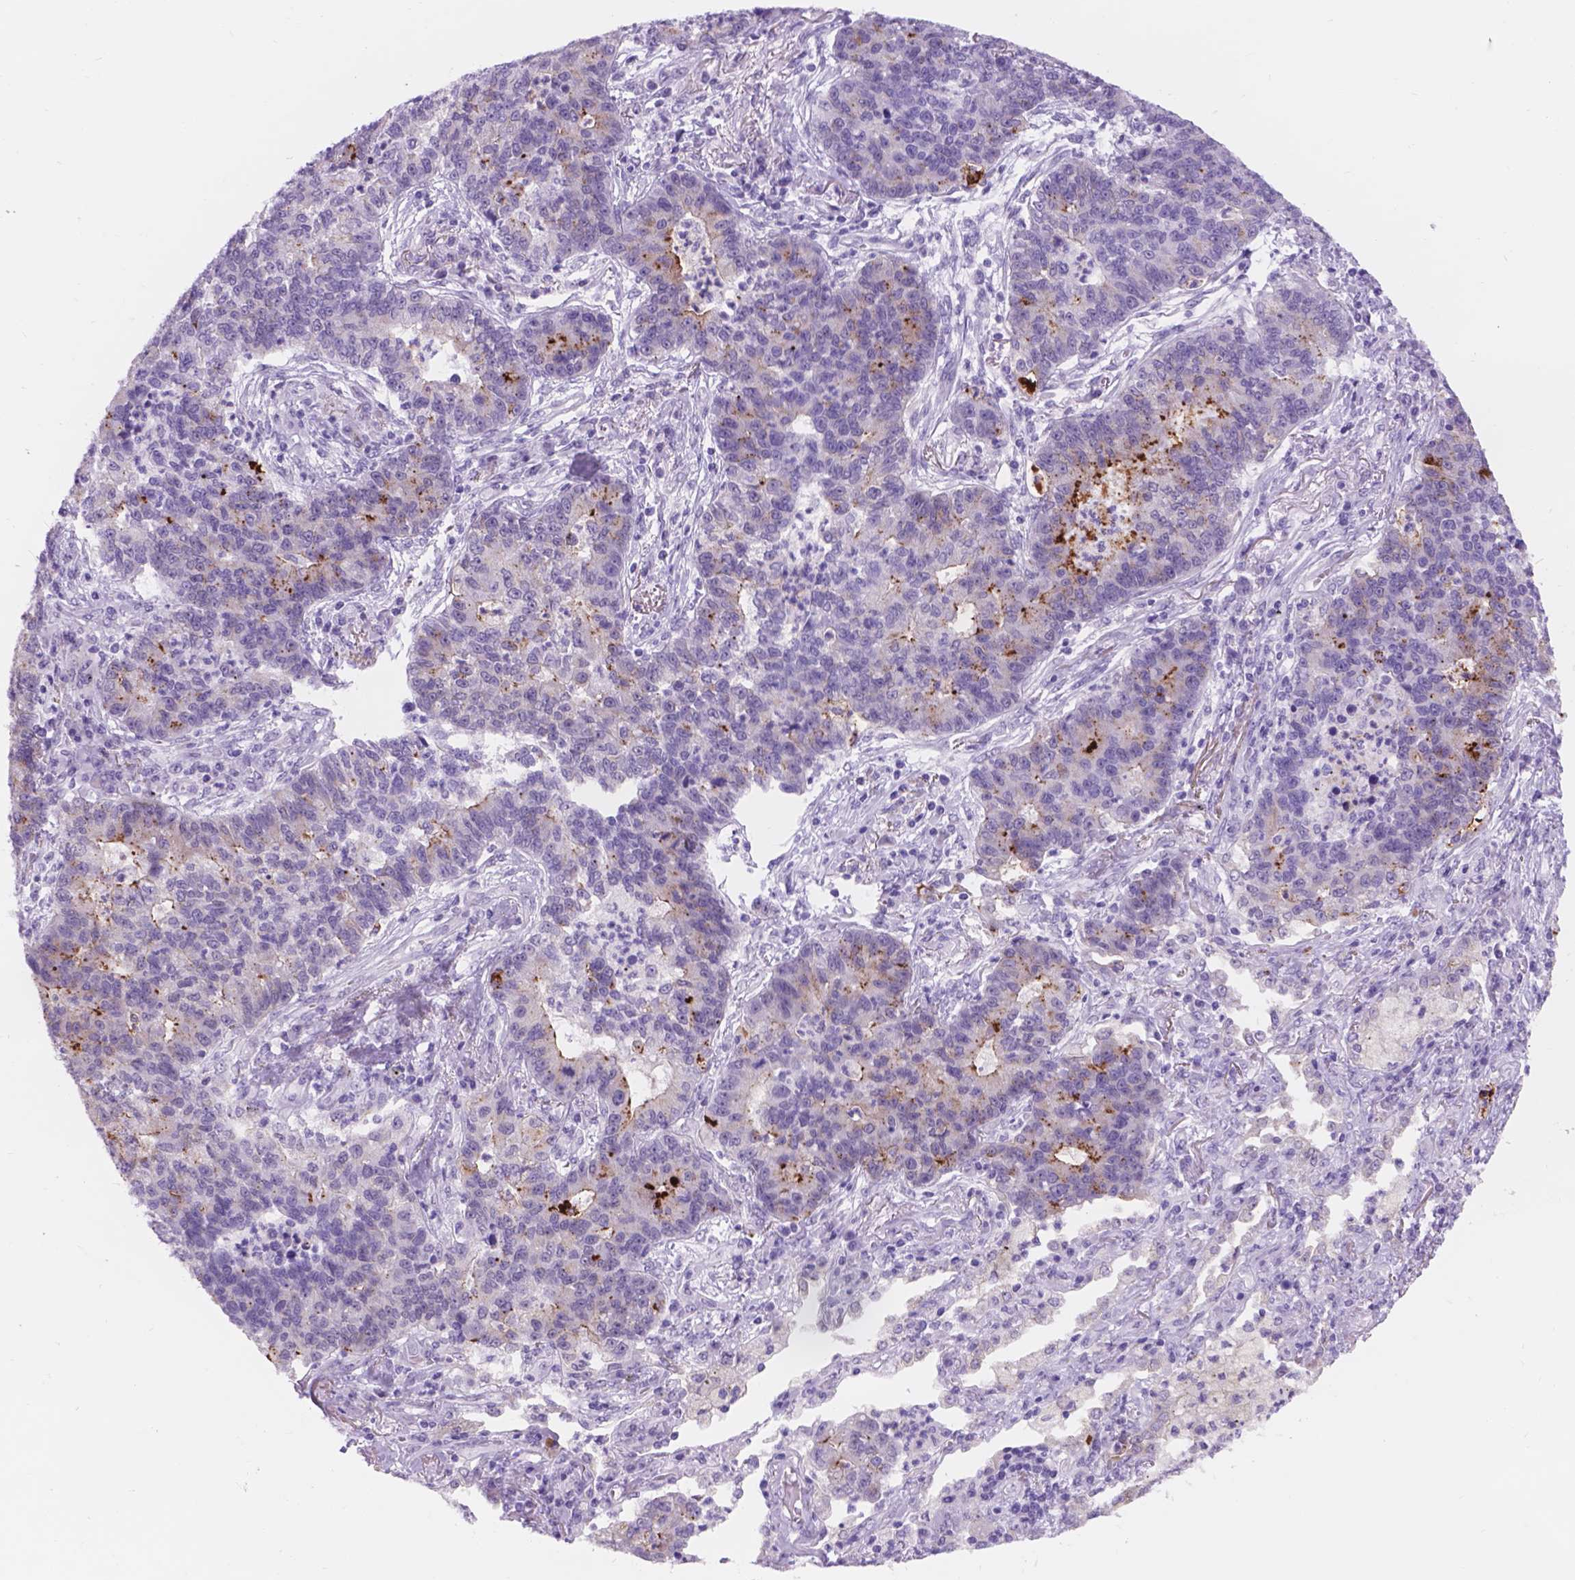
{"staining": {"intensity": "negative", "quantity": "none", "location": "none"}, "tissue": "lung cancer", "cell_type": "Tumor cells", "image_type": "cancer", "snomed": [{"axis": "morphology", "description": "Adenocarcinoma, NOS"}, {"axis": "topography", "description": "Lung"}], "caption": "An immunohistochemistry image of adenocarcinoma (lung) is shown. There is no staining in tumor cells of adenocarcinoma (lung).", "gene": "DCC", "patient": {"sex": "female", "age": 57}}